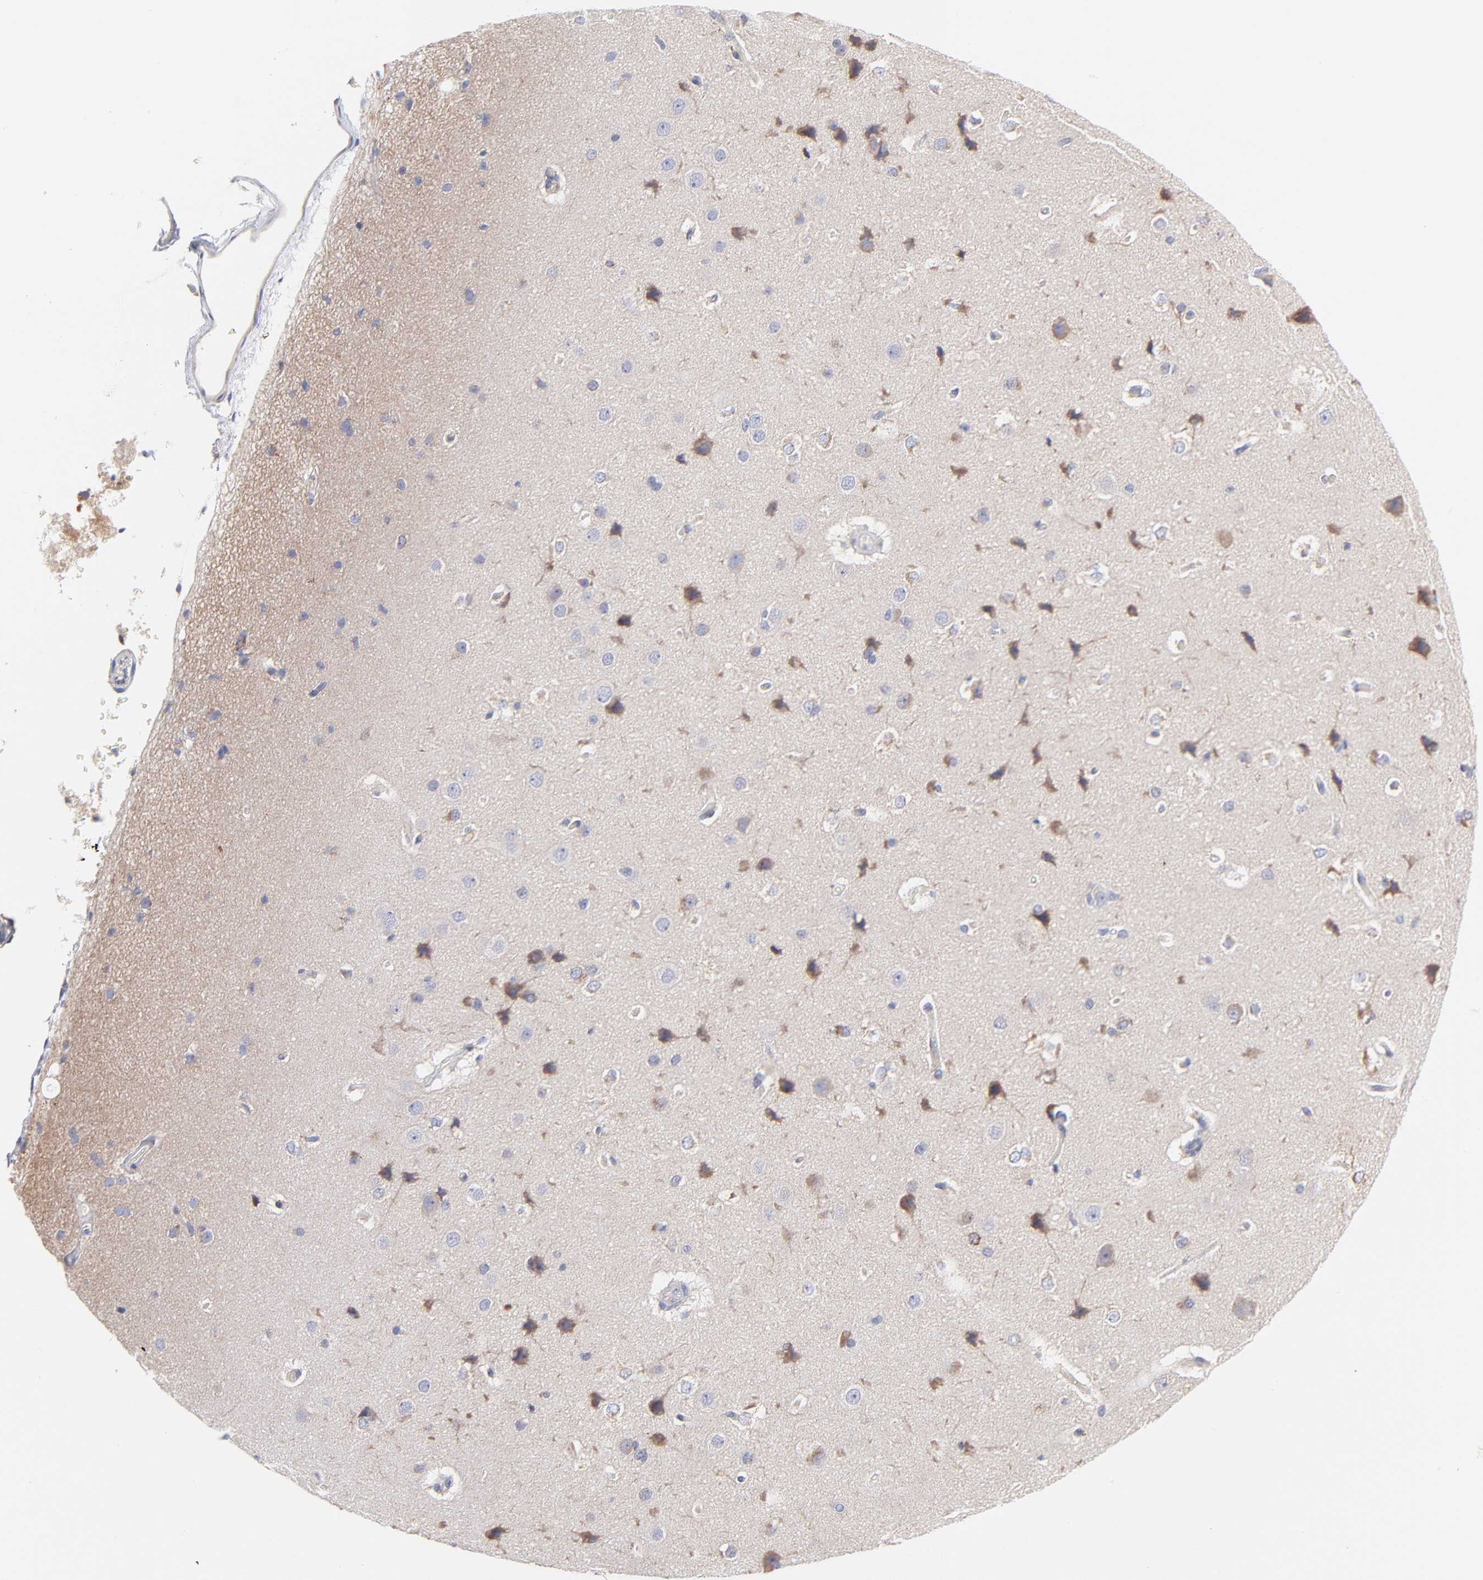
{"staining": {"intensity": "negative", "quantity": "none", "location": "none"}, "tissue": "cerebral cortex", "cell_type": "Endothelial cells", "image_type": "normal", "snomed": [{"axis": "morphology", "description": "Normal tissue, NOS"}, {"axis": "topography", "description": "Cerebral cortex"}], "caption": "The IHC histopathology image has no significant staining in endothelial cells of cerebral cortex.", "gene": "TIMM8A", "patient": {"sex": "female", "age": 45}}